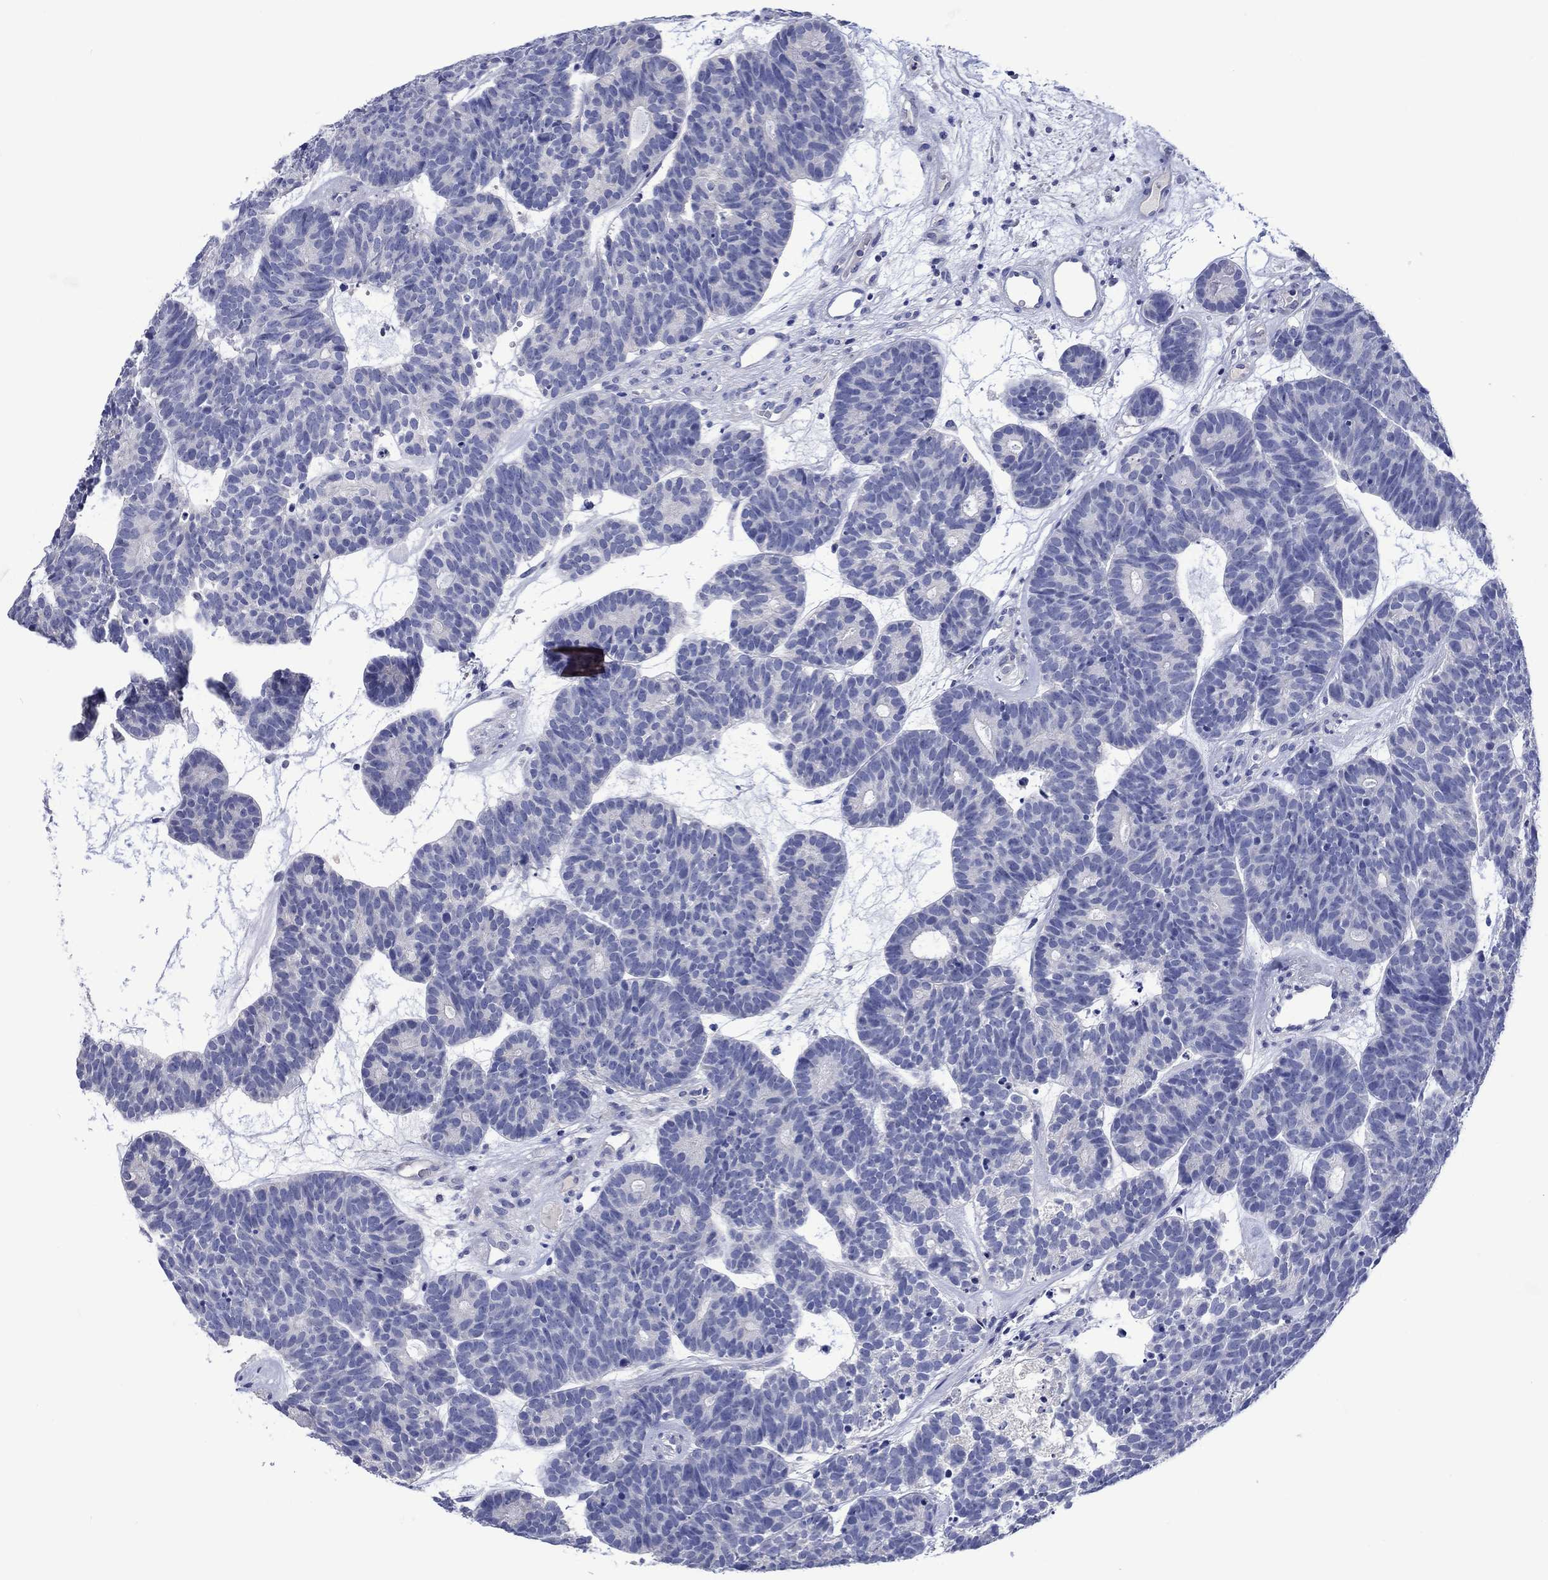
{"staining": {"intensity": "negative", "quantity": "none", "location": "none"}, "tissue": "head and neck cancer", "cell_type": "Tumor cells", "image_type": "cancer", "snomed": [{"axis": "morphology", "description": "Adenocarcinoma, NOS"}, {"axis": "topography", "description": "Head-Neck"}], "caption": "Tumor cells are negative for brown protein staining in adenocarcinoma (head and neck).", "gene": "TOMM20L", "patient": {"sex": "female", "age": 81}}